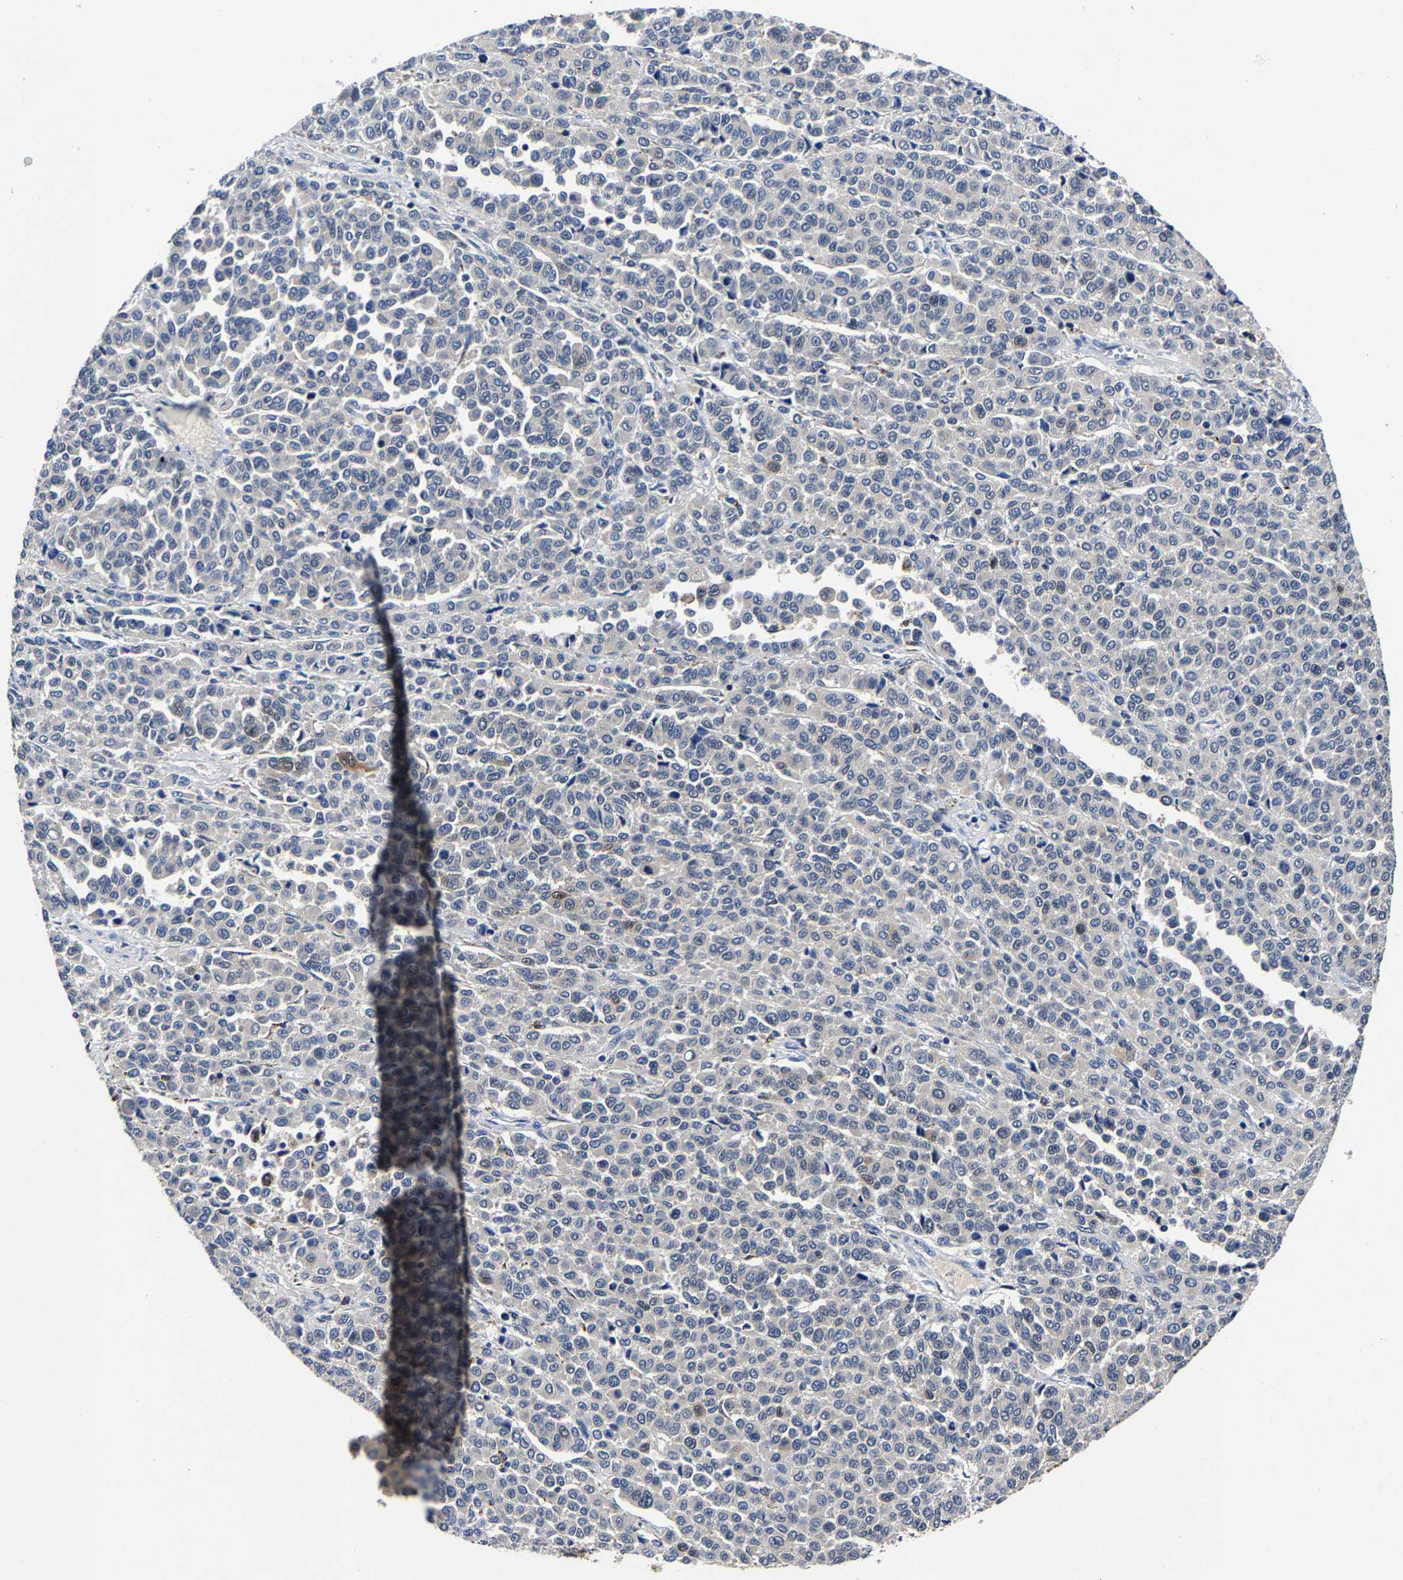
{"staining": {"intensity": "negative", "quantity": "none", "location": "none"}, "tissue": "melanoma", "cell_type": "Tumor cells", "image_type": "cancer", "snomed": [{"axis": "morphology", "description": "Malignant melanoma, Metastatic site"}, {"axis": "topography", "description": "Pancreas"}], "caption": "The immunohistochemistry (IHC) micrograph has no significant positivity in tumor cells of malignant melanoma (metastatic site) tissue.", "gene": "PSPH", "patient": {"sex": "female", "age": 30}}